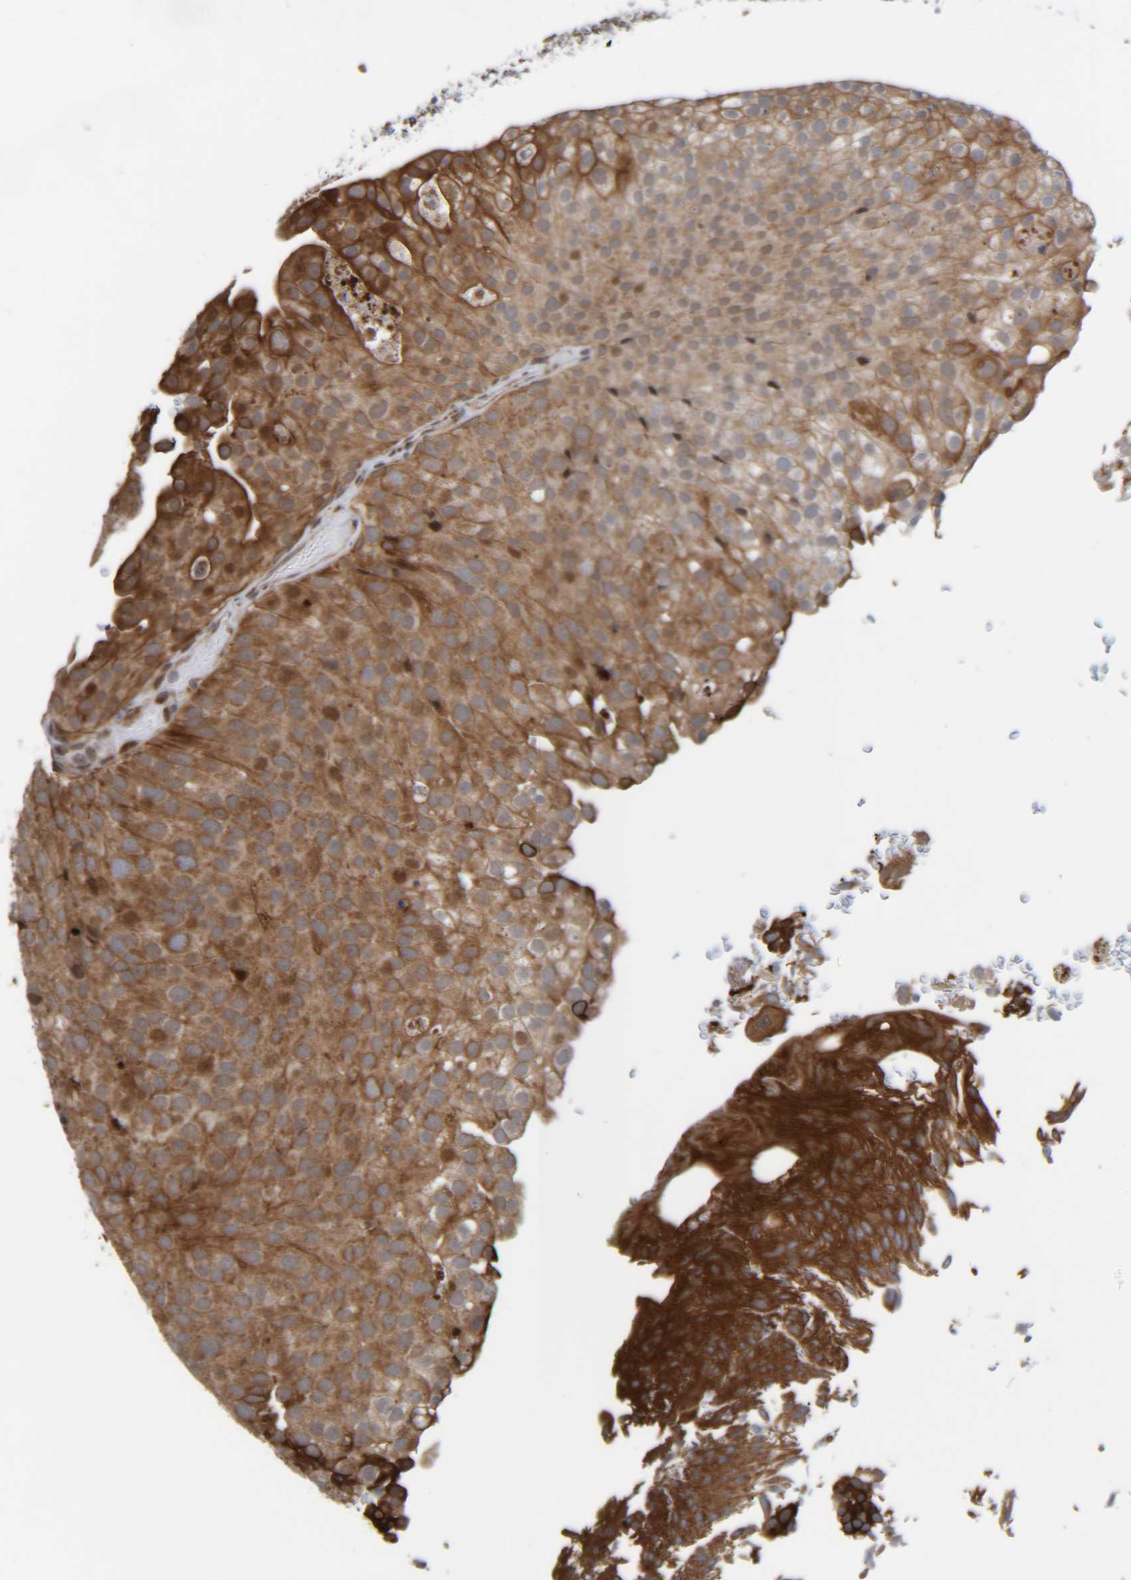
{"staining": {"intensity": "strong", "quantity": ">75%", "location": "cytoplasmic/membranous,nuclear"}, "tissue": "urothelial cancer", "cell_type": "Tumor cells", "image_type": "cancer", "snomed": [{"axis": "morphology", "description": "Urothelial carcinoma, Low grade"}, {"axis": "topography", "description": "Urinary bladder"}], "caption": "The image demonstrates a brown stain indicating the presence of a protein in the cytoplasmic/membranous and nuclear of tumor cells in low-grade urothelial carcinoma.", "gene": "CCDC57", "patient": {"sex": "male", "age": 78}}